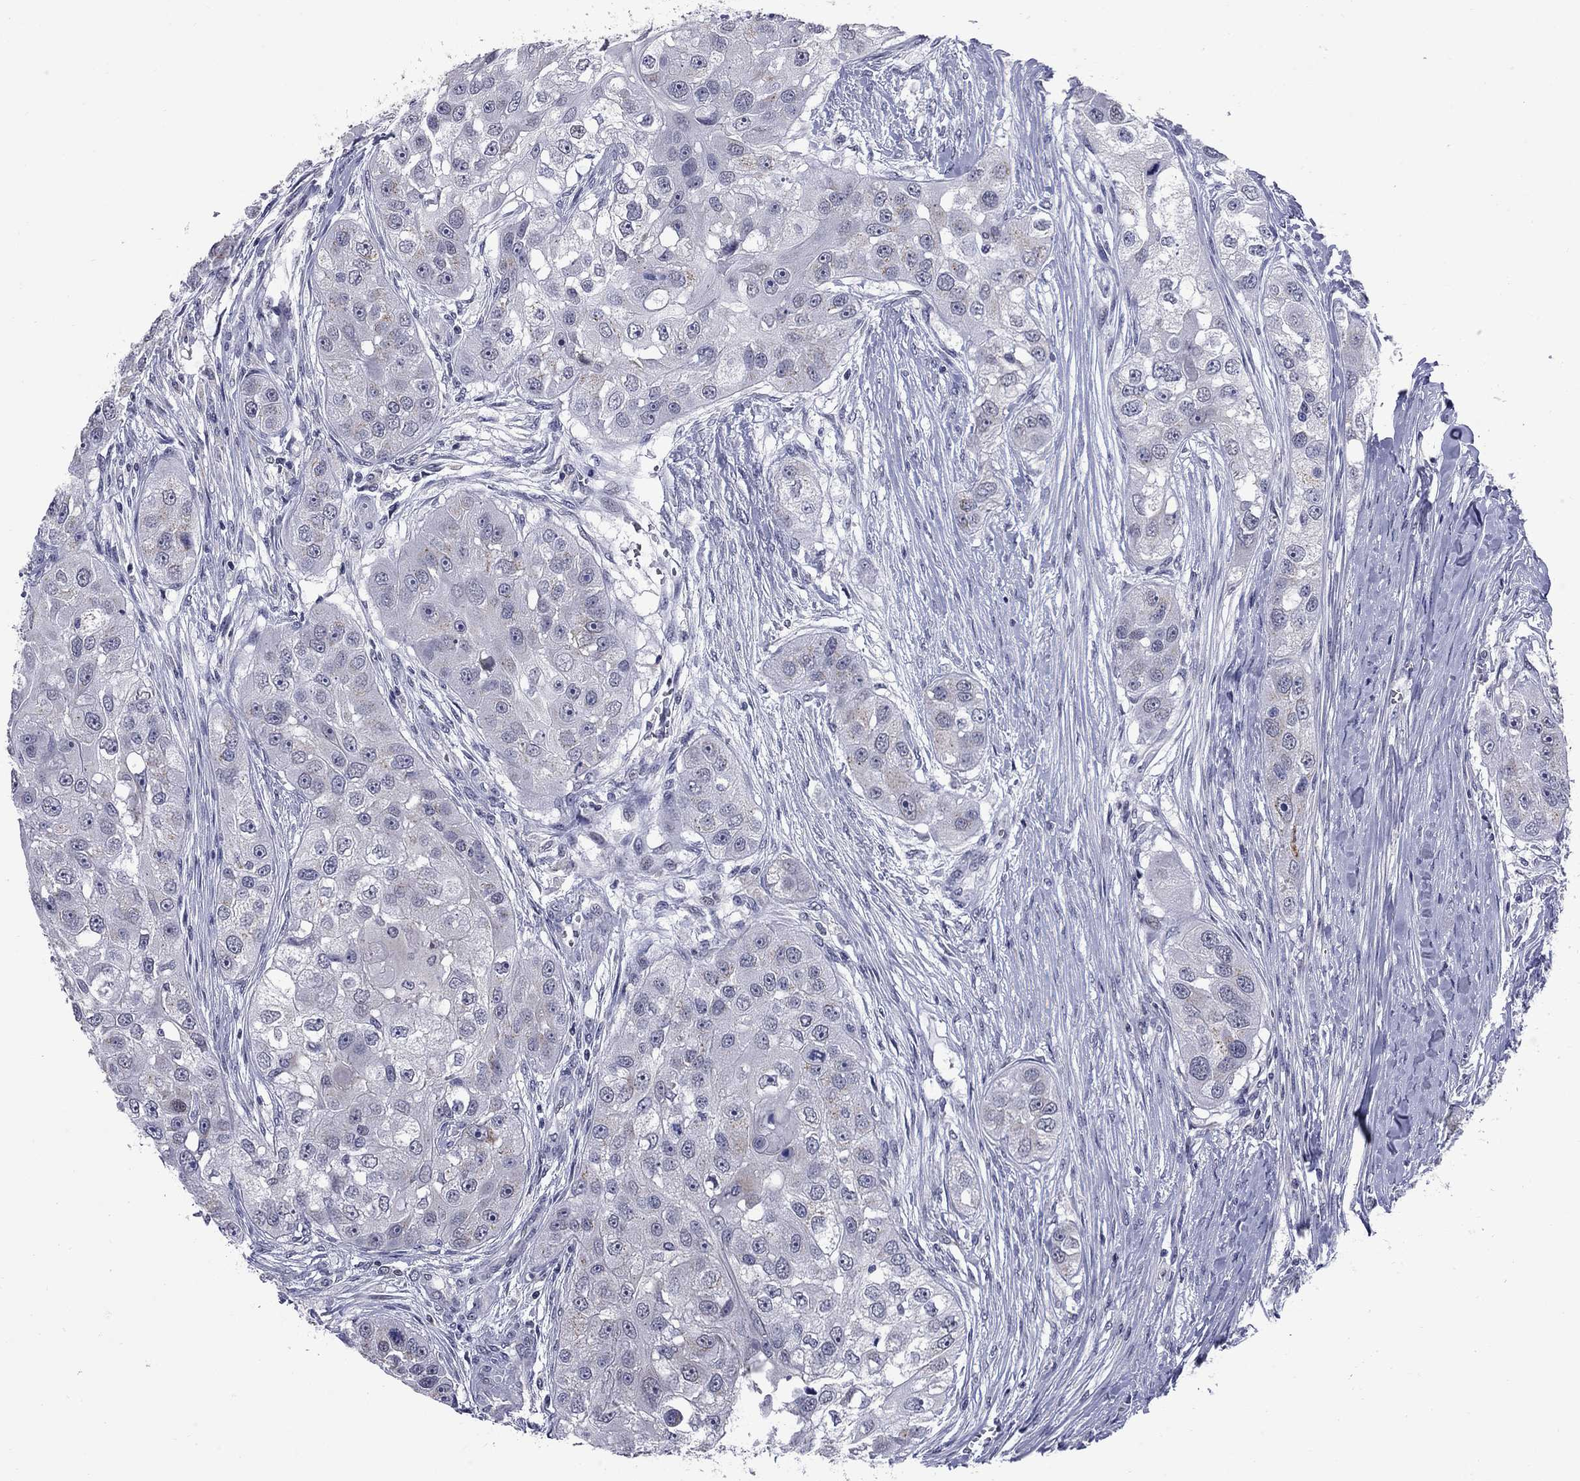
{"staining": {"intensity": "negative", "quantity": "none", "location": "none"}, "tissue": "head and neck cancer", "cell_type": "Tumor cells", "image_type": "cancer", "snomed": [{"axis": "morphology", "description": "Normal tissue, NOS"}, {"axis": "morphology", "description": "Squamous cell carcinoma, NOS"}, {"axis": "topography", "description": "Skeletal muscle"}, {"axis": "topography", "description": "Head-Neck"}], "caption": "Immunohistochemical staining of human head and neck squamous cell carcinoma reveals no significant positivity in tumor cells. The staining is performed using DAB brown chromogen with nuclei counter-stained in using hematoxylin.", "gene": "HTR4", "patient": {"sex": "male", "age": 51}}